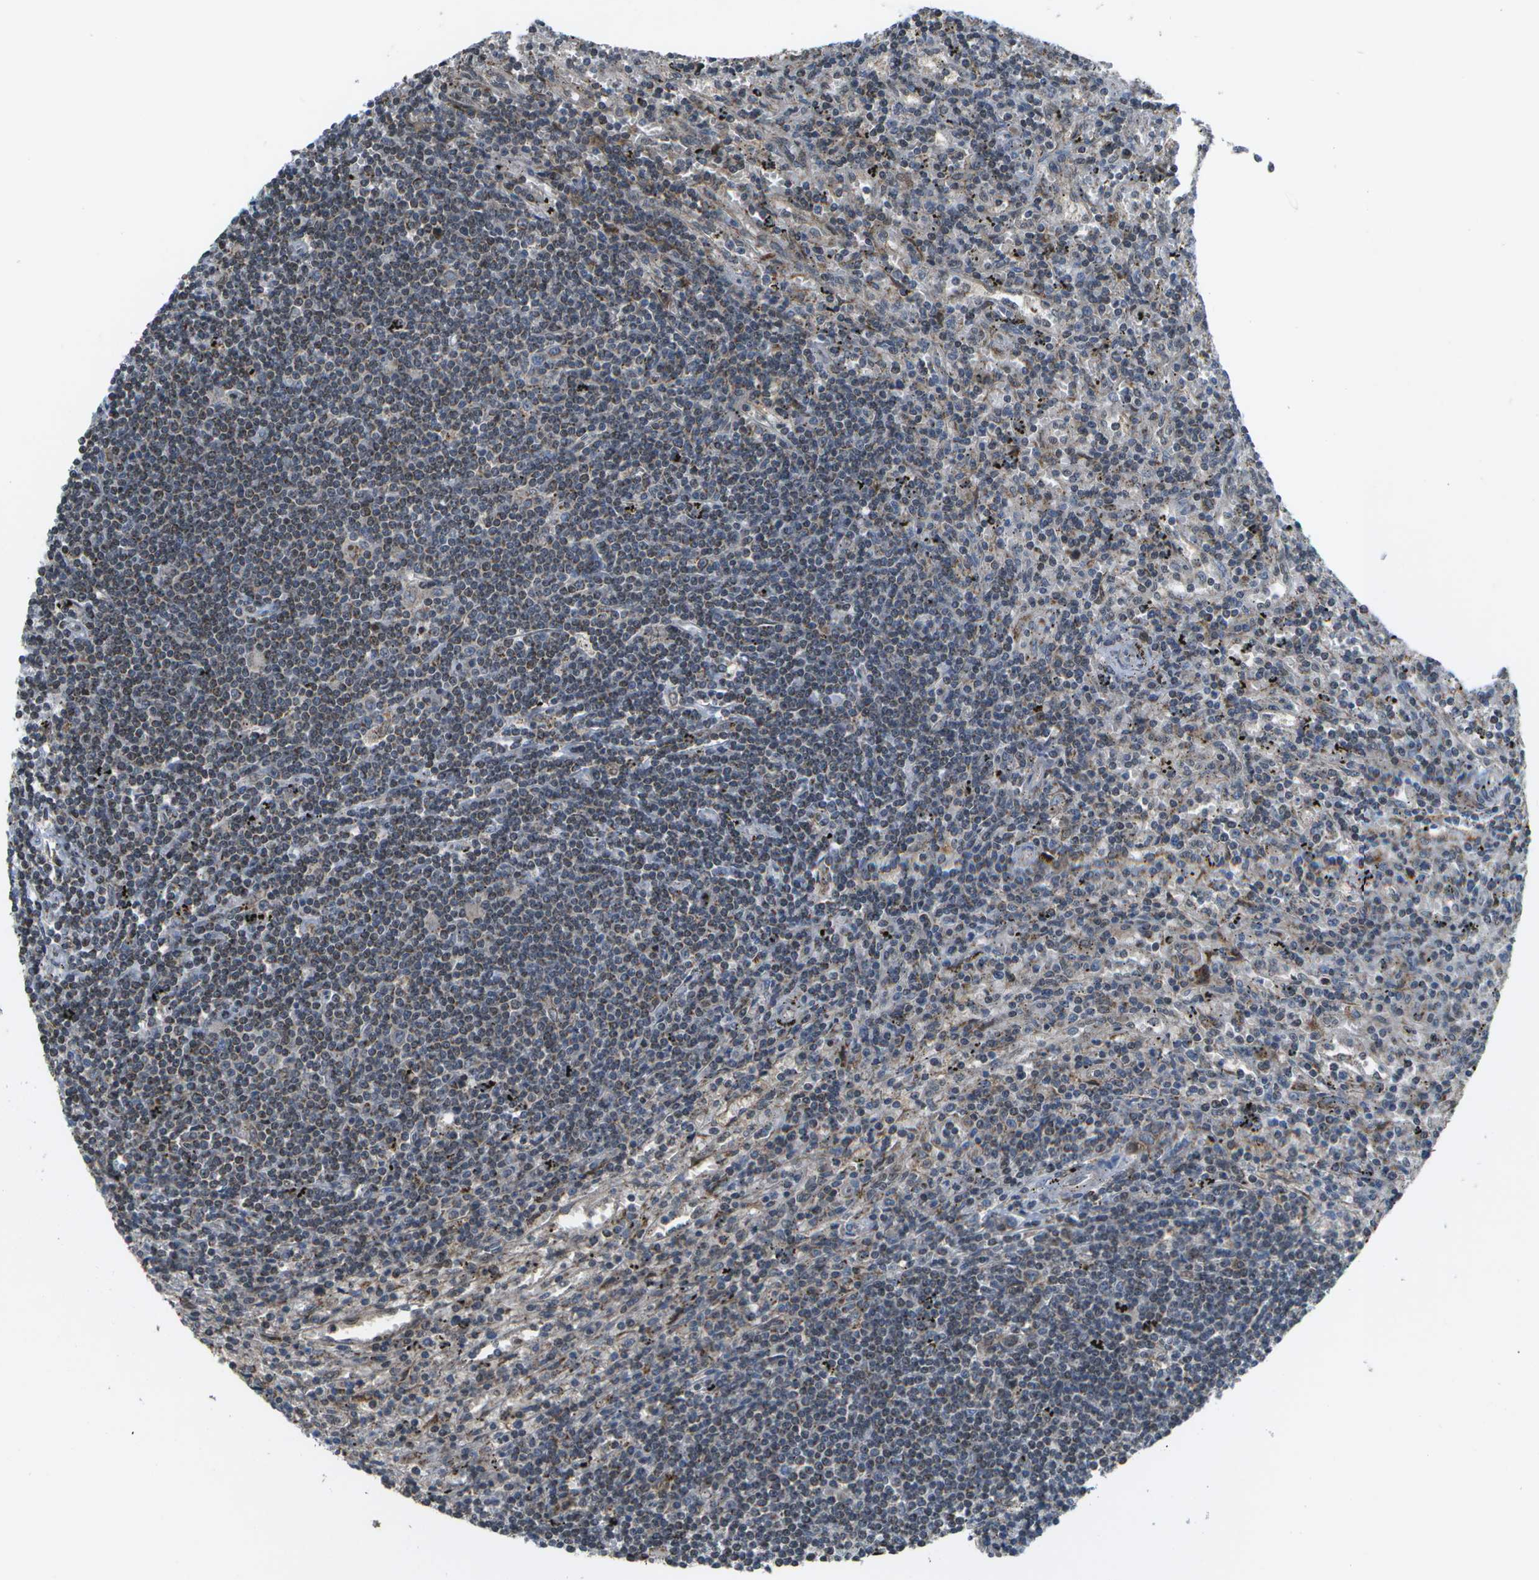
{"staining": {"intensity": "moderate", "quantity": "<25%", "location": "cytoplasmic/membranous,nuclear"}, "tissue": "lymphoma", "cell_type": "Tumor cells", "image_type": "cancer", "snomed": [{"axis": "morphology", "description": "Malignant lymphoma, non-Hodgkin's type, Low grade"}, {"axis": "topography", "description": "Spleen"}], "caption": "This photomicrograph reveals lymphoma stained with IHC to label a protein in brown. The cytoplasmic/membranous and nuclear of tumor cells show moderate positivity for the protein. Nuclei are counter-stained blue.", "gene": "HADHA", "patient": {"sex": "male", "age": 76}}